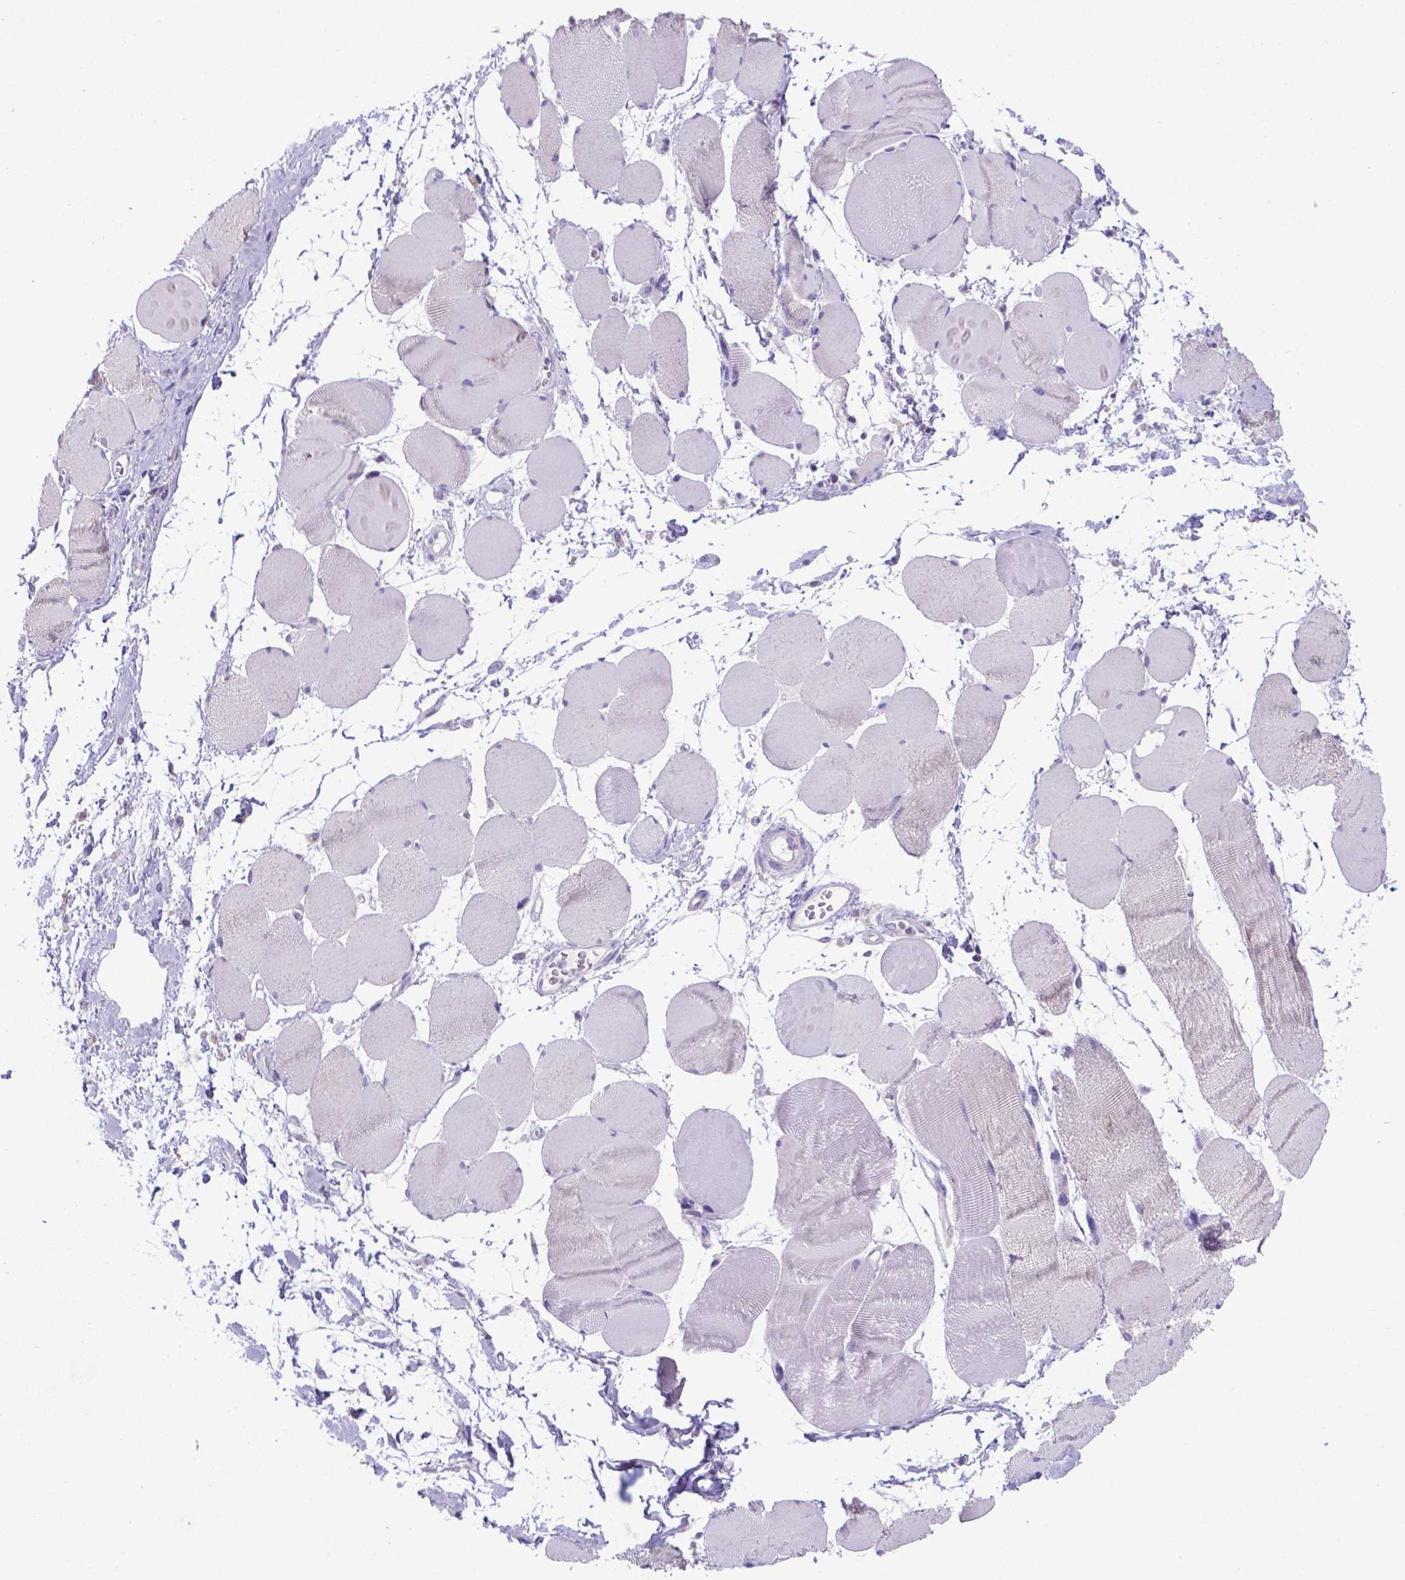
{"staining": {"intensity": "negative", "quantity": "none", "location": "none"}, "tissue": "skeletal muscle", "cell_type": "Myocytes", "image_type": "normal", "snomed": [{"axis": "morphology", "description": "Normal tissue, NOS"}, {"axis": "topography", "description": "Skeletal muscle"}], "caption": "Immunohistochemistry micrograph of benign human skeletal muscle stained for a protein (brown), which reveals no expression in myocytes.", "gene": "POU3F3", "patient": {"sex": "female", "age": 75}}